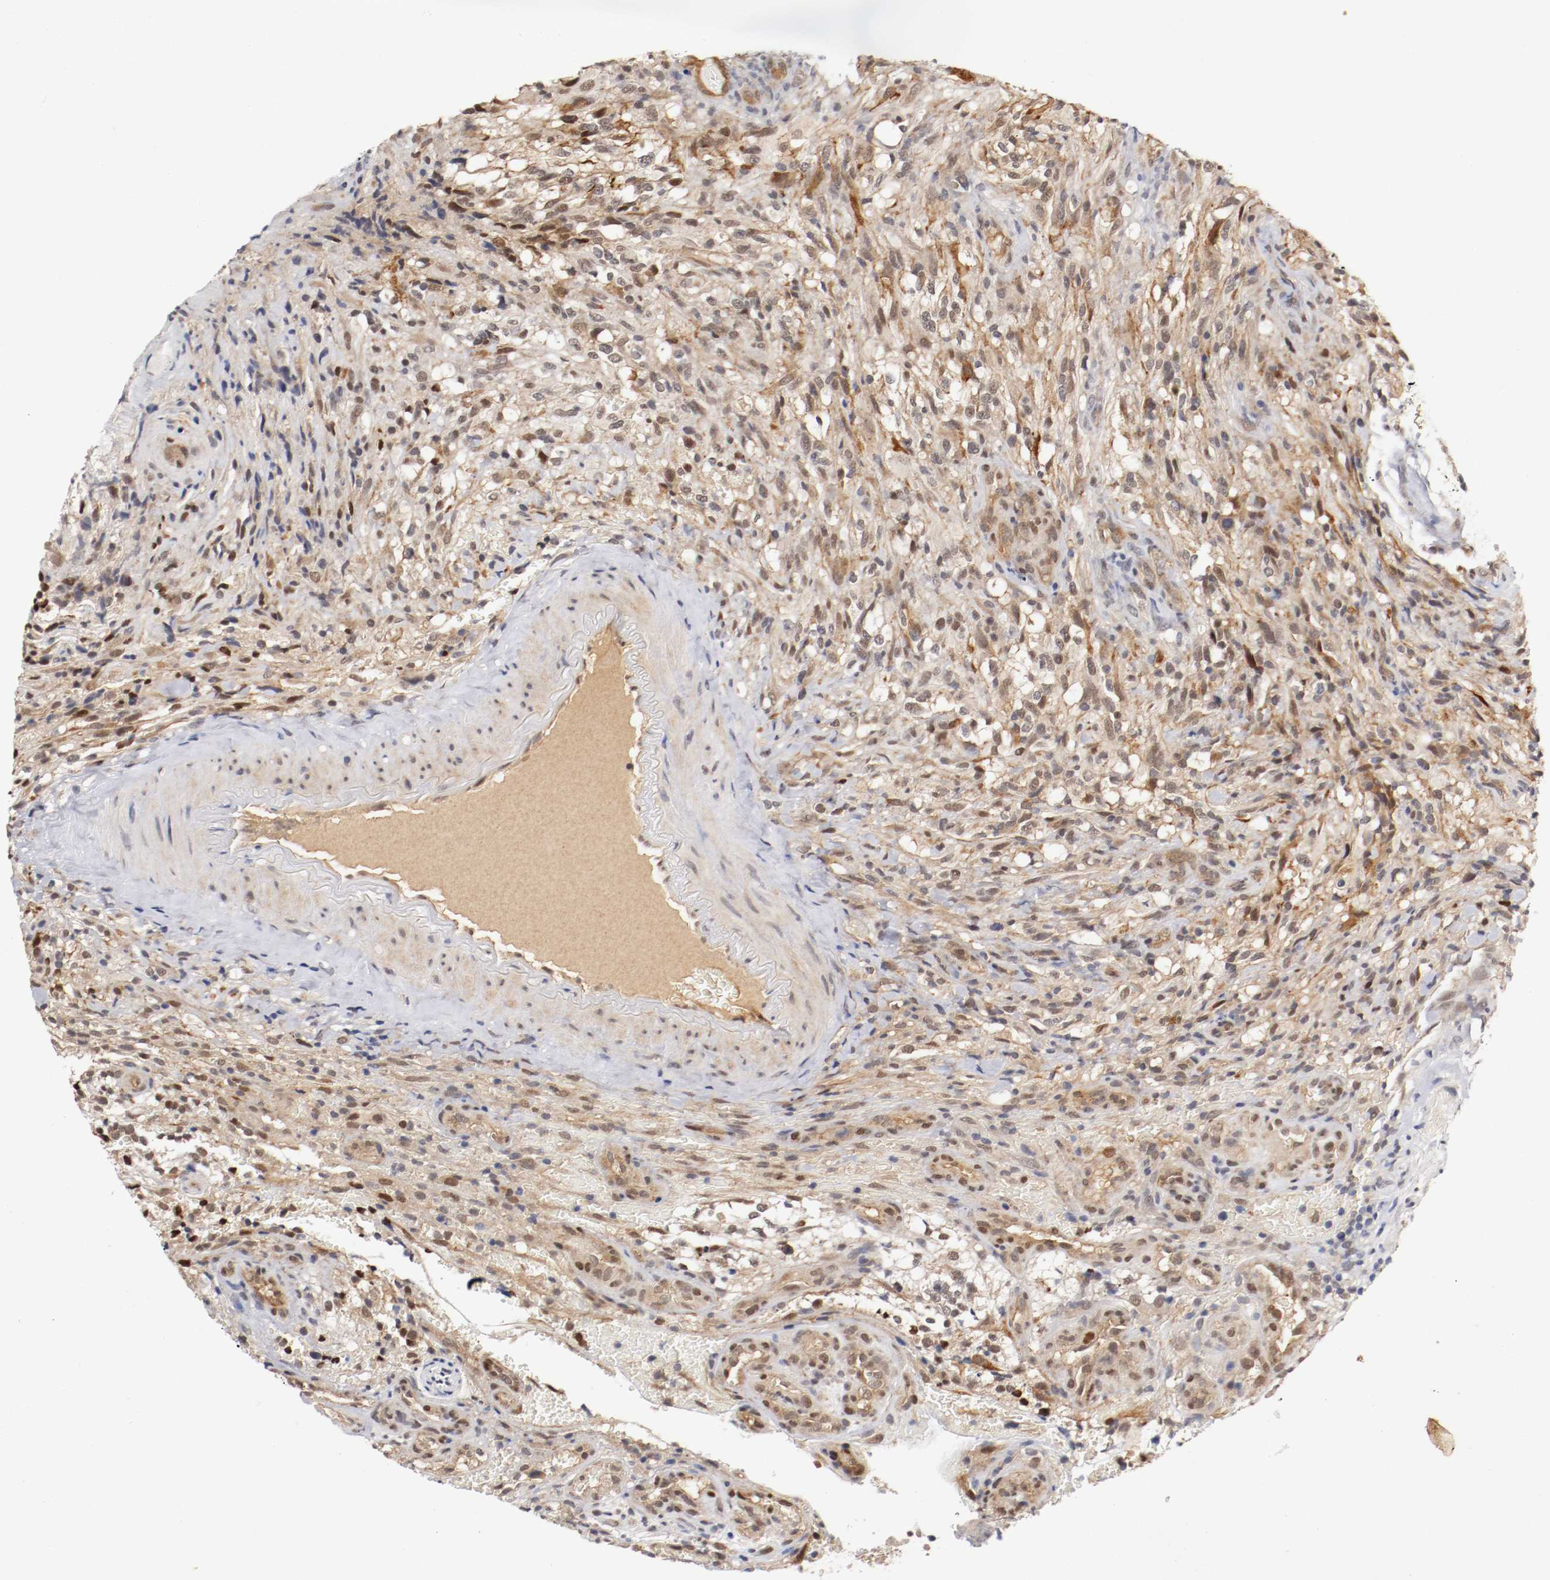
{"staining": {"intensity": "weak", "quantity": ">75%", "location": "cytoplasmic/membranous,nuclear"}, "tissue": "glioma", "cell_type": "Tumor cells", "image_type": "cancer", "snomed": [{"axis": "morphology", "description": "Normal tissue, NOS"}, {"axis": "morphology", "description": "Glioma, malignant, High grade"}, {"axis": "topography", "description": "Cerebral cortex"}], "caption": "This micrograph exhibits immunohistochemistry (IHC) staining of human malignant high-grade glioma, with low weak cytoplasmic/membranous and nuclear positivity in about >75% of tumor cells.", "gene": "DNMT3B", "patient": {"sex": "male", "age": 75}}